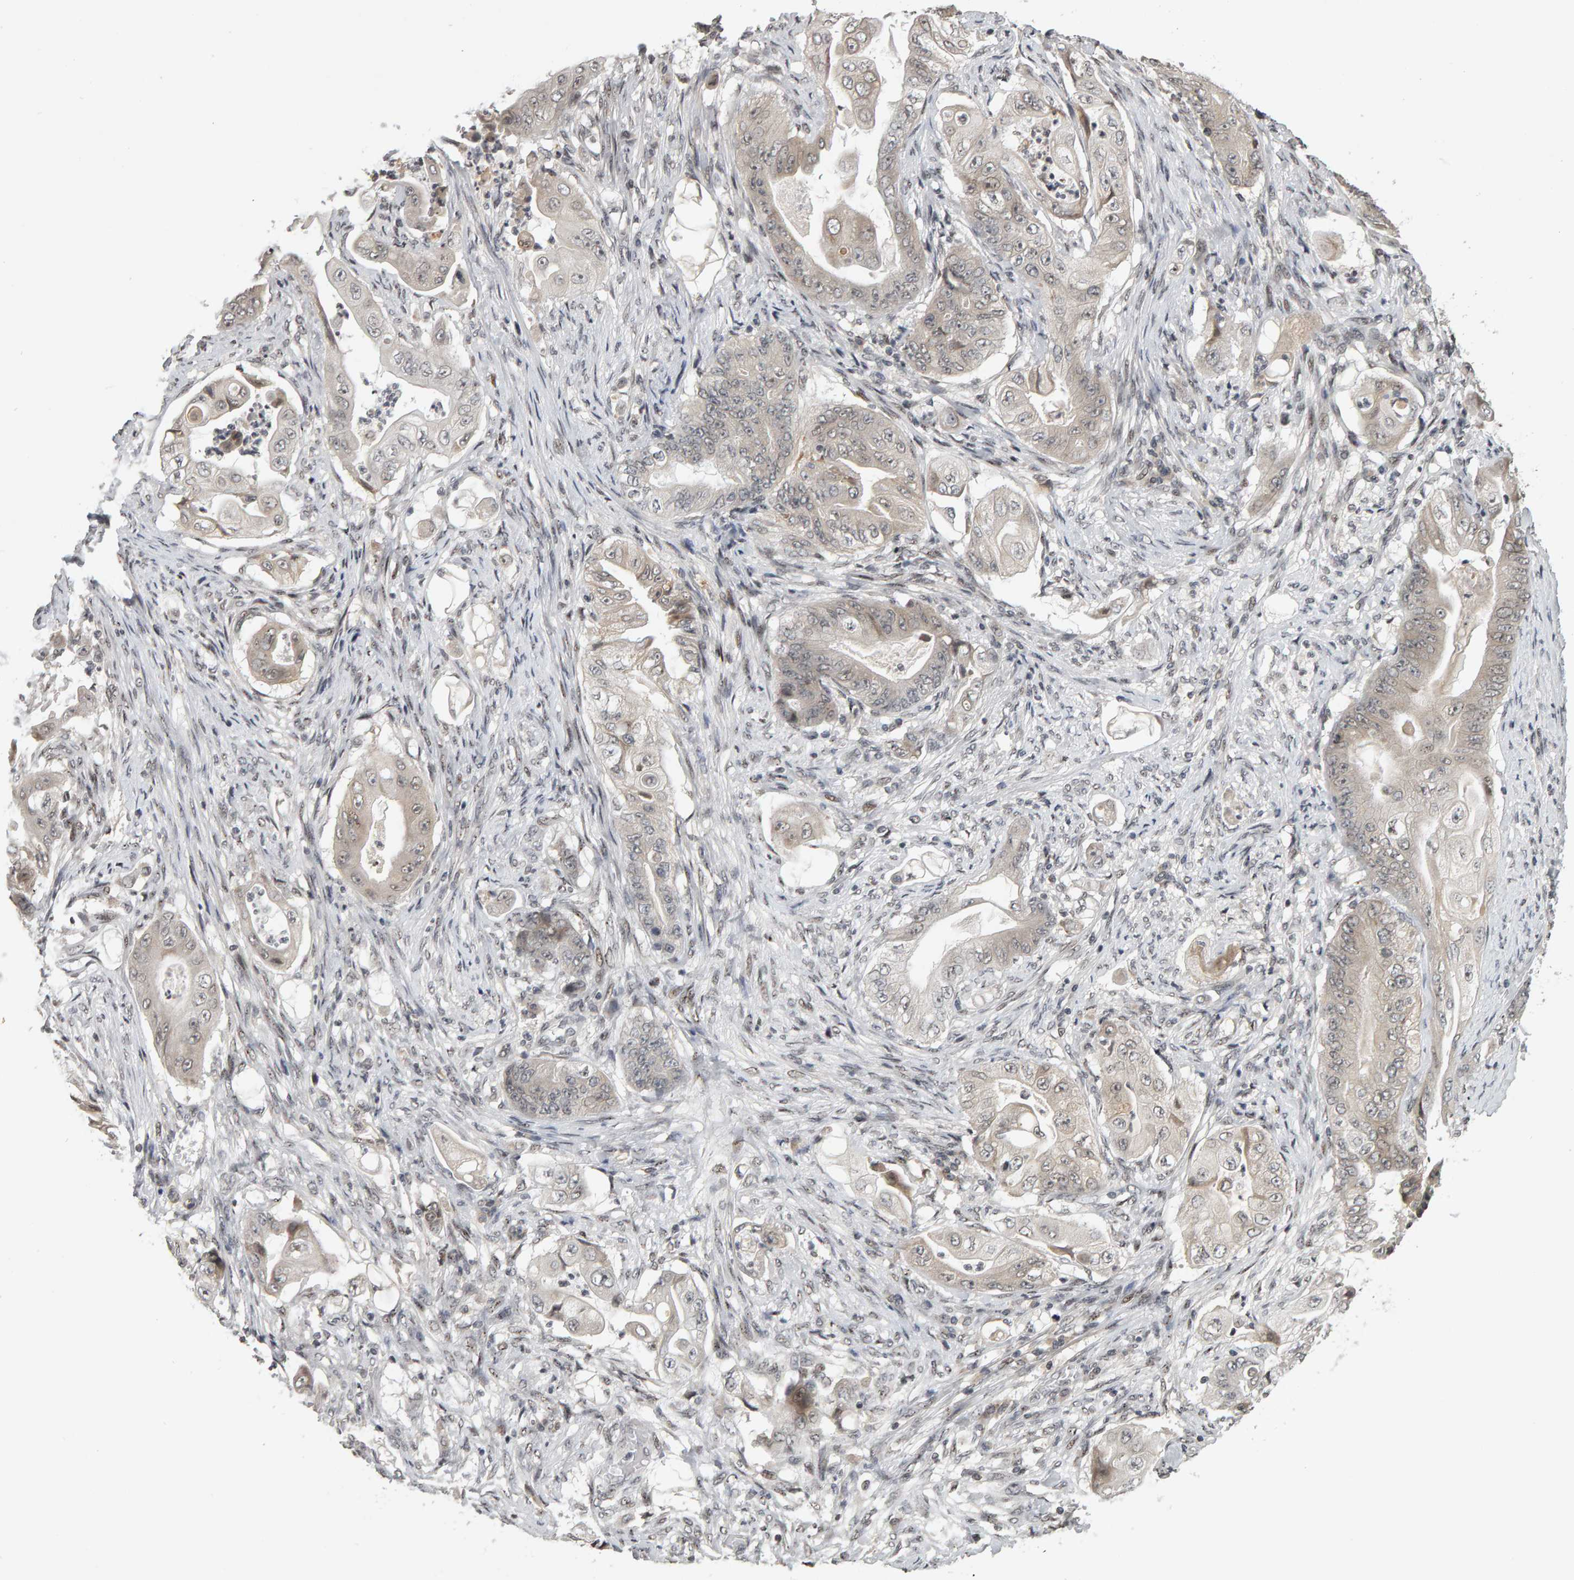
{"staining": {"intensity": "weak", "quantity": ">75%", "location": "cytoplasmic/membranous"}, "tissue": "stomach cancer", "cell_type": "Tumor cells", "image_type": "cancer", "snomed": [{"axis": "morphology", "description": "Adenocarcinoma, NOS"}, {"axis": "topography", "description": "Stomach"}], "caption": "Weak cytoplasmic/membranous protein expression is seen in about >75% of tumor cells in stomach cancer.", "gene": "TRAM1", "patient": {"sex": "female", "age": 73}}